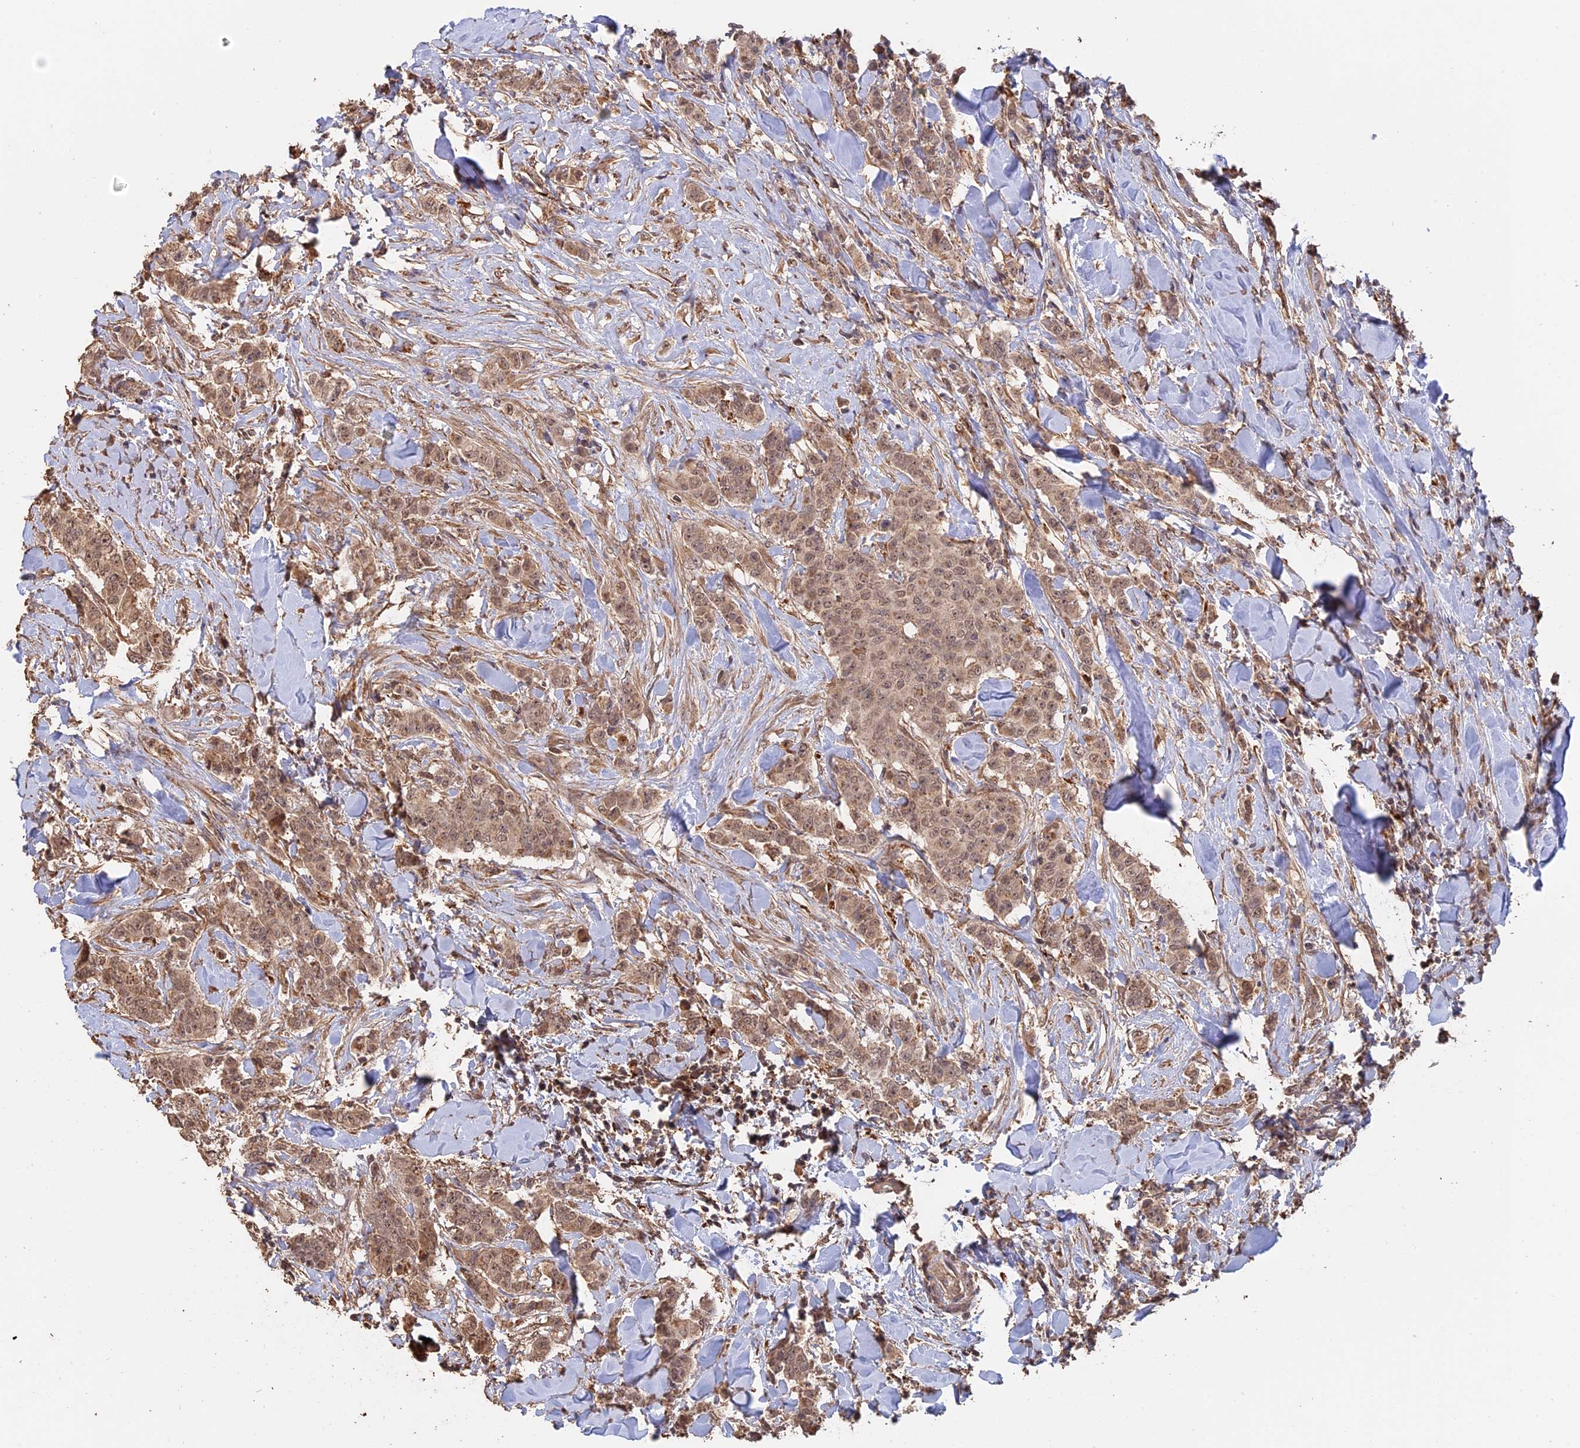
{"staining": {"intensity": "moderate", "quantity": ">75%", "location": "cytoplasmic/membranous,nuclear"}, "tissue": "breast cancer", "cell_type": "Tumor cells", "image_type": "cancer", "snomed": [{"axis": "morphology", "description": "Duct carcinoma"}, {"axis": "topography", "description": "Breast"}], "caption": "This is an image of immunohistochemistry (IHC) staining of breast infiltrating ductal carcinoma, which shows moderate expression in the cytoplasmic/membranous and nuclear of tumor cells.", "gene": "FAM210B", "patient": {"sex": "female", "age": 40}}